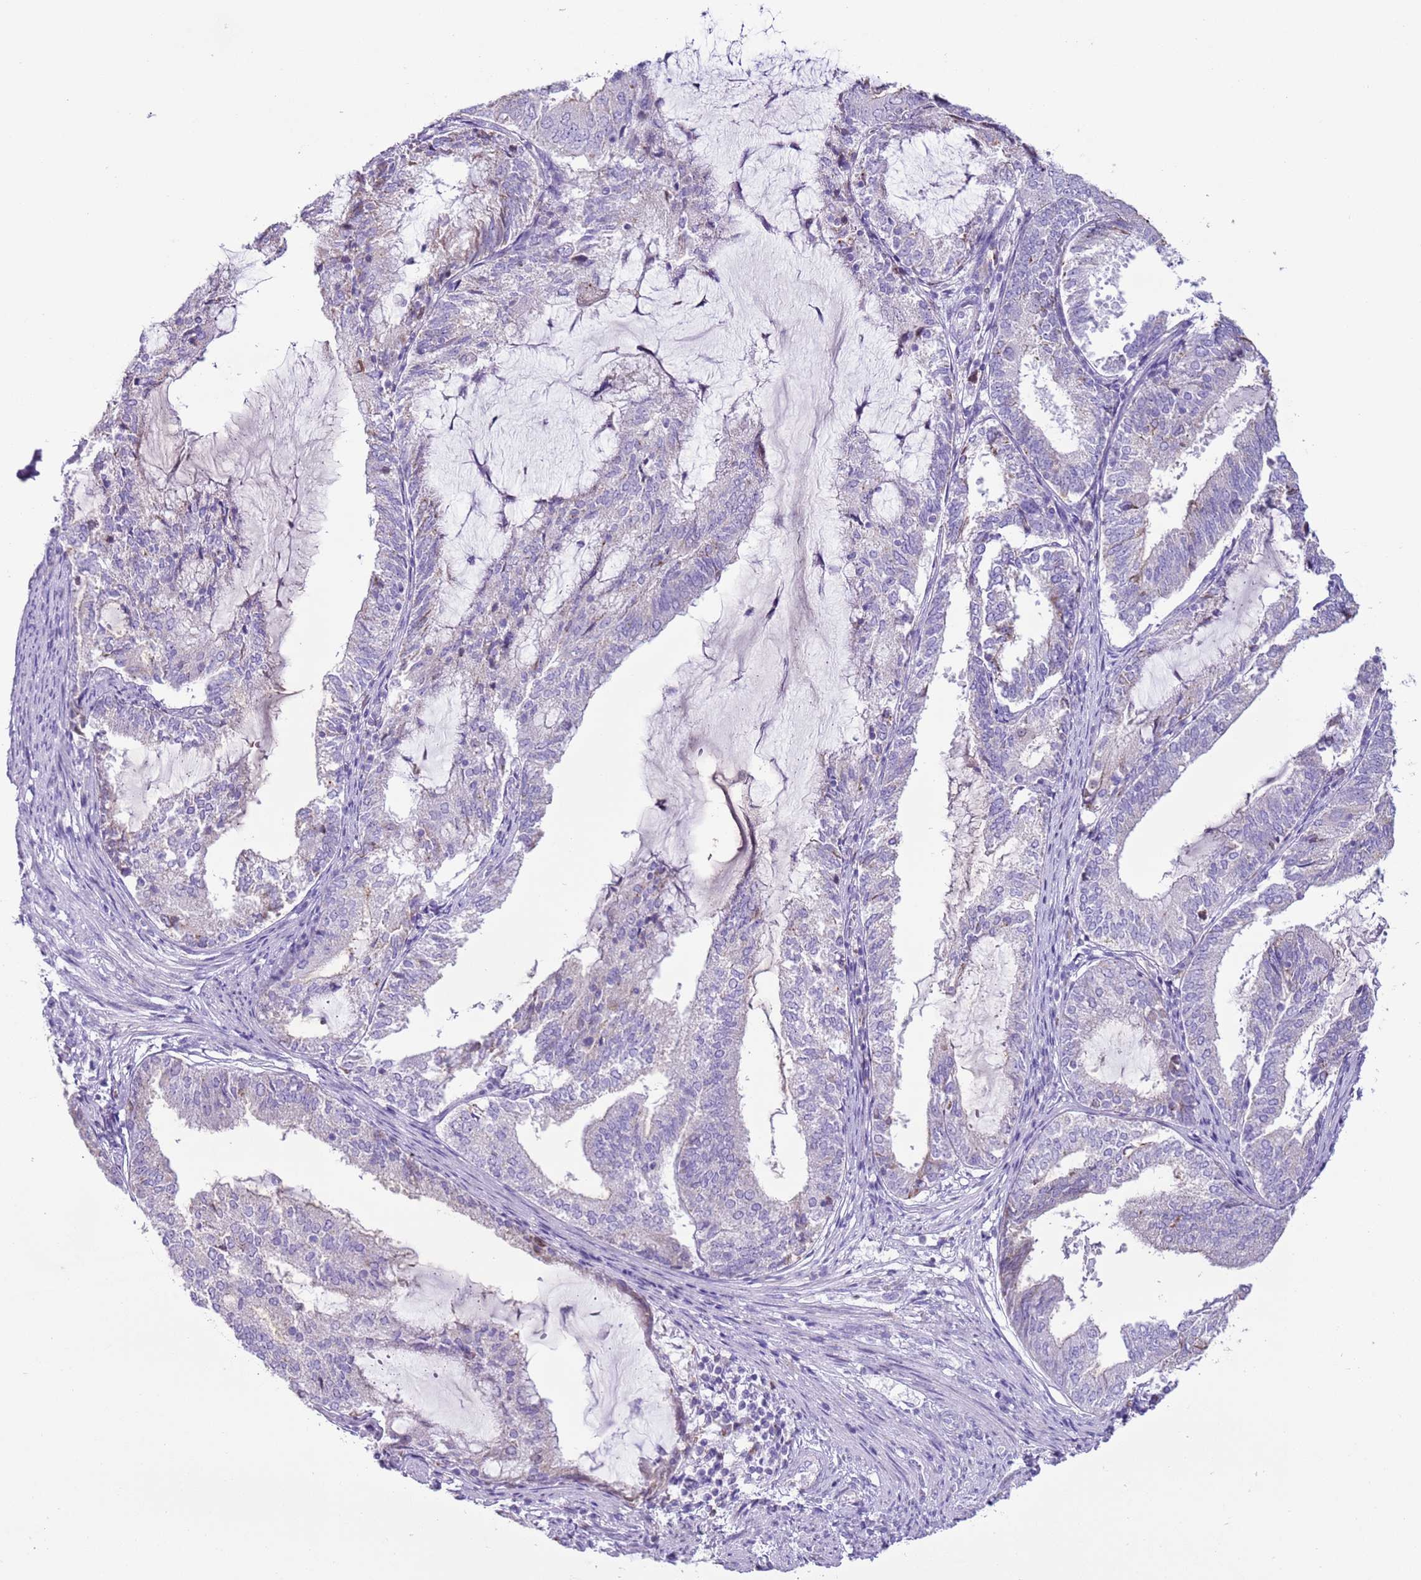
{"staining": {"intensity": "negative", "quantity": "none", "location": "none"}, "tissue": "endometrial cancer", "cell_type": "Tumor cells", "image_type": "cancer", "snomed": [{"axis": "morphology", "description": "Adenocarcinoma, NOS"}, {"axis": "topography", "description": "Endometrium"}], "caption": "Micrograph shows no protein expression in tumor cells of endometrial adenocarcinoma tissue. (DAB (3,3'-diaminobenzidine) immunohistochemistry with hematoxylin counter stain).", "gene": "ZNF697", "patient": {"sex": "female", "age": 81}}